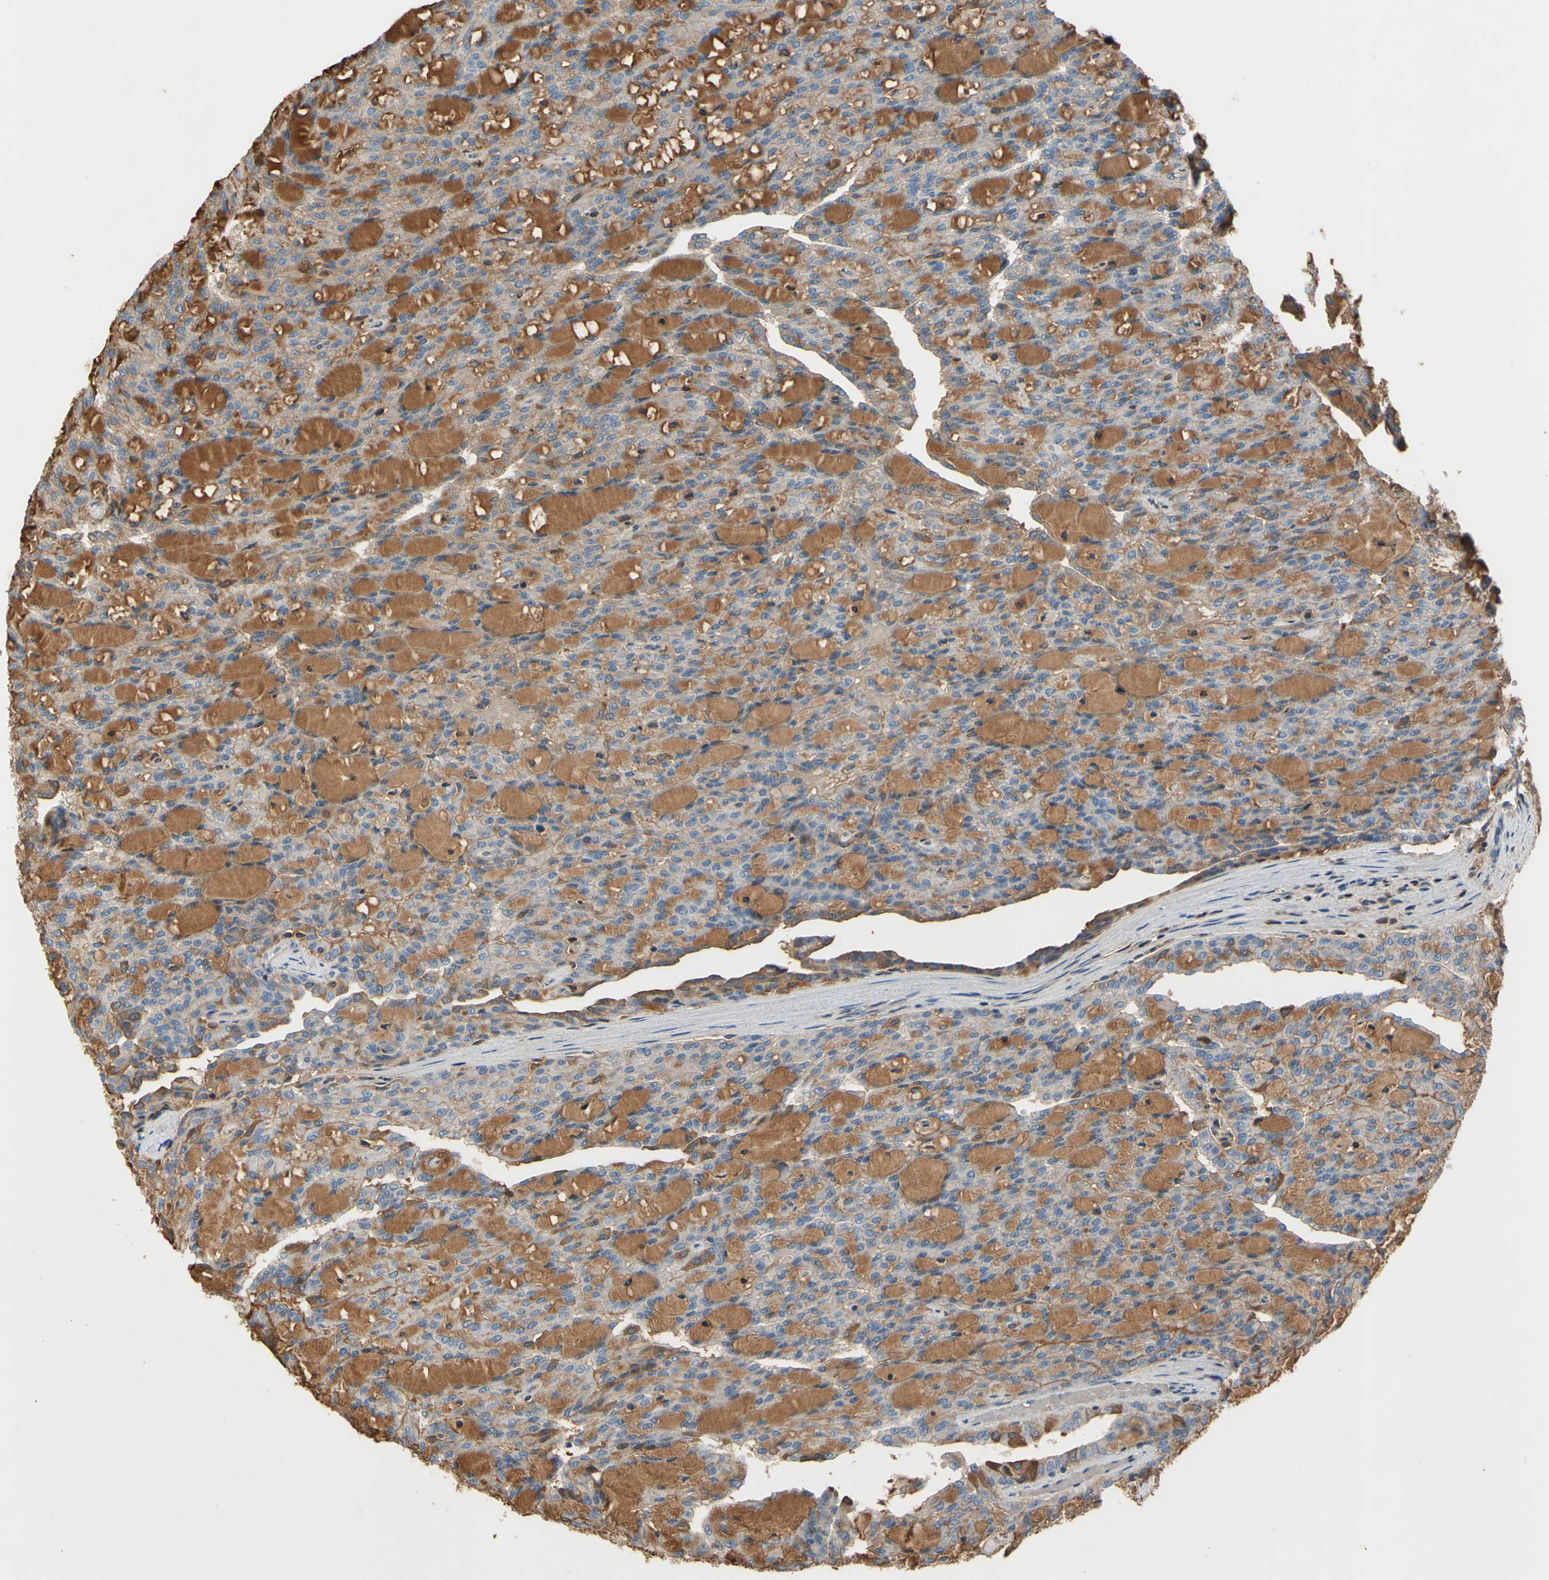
{"staining": {"intensity": "moderate", "quantity": "25%-75%", "location": "cytoplasmic/membranous"}, "tissue": "renal cancer", "cell_type": "Tumor cells", "image_type": "cancer", "snomed": [{"axis": "morphology", "description": "Adenocarcinoma, NOS"}, {"axis": "topography", "description": "Kidney"}], "caption": "Tumor cells exhibit medium levels of moderate cytoplasmic/membranous expression in approximately 25%-75% of cells in human renal adenocarcinoma. Immunohistochemistry (ihc) stains the protein of interest in brown and the nuclei are stained blue.", "gene": "TIMP2", "patient": {"sex": "male", "age": 63}}